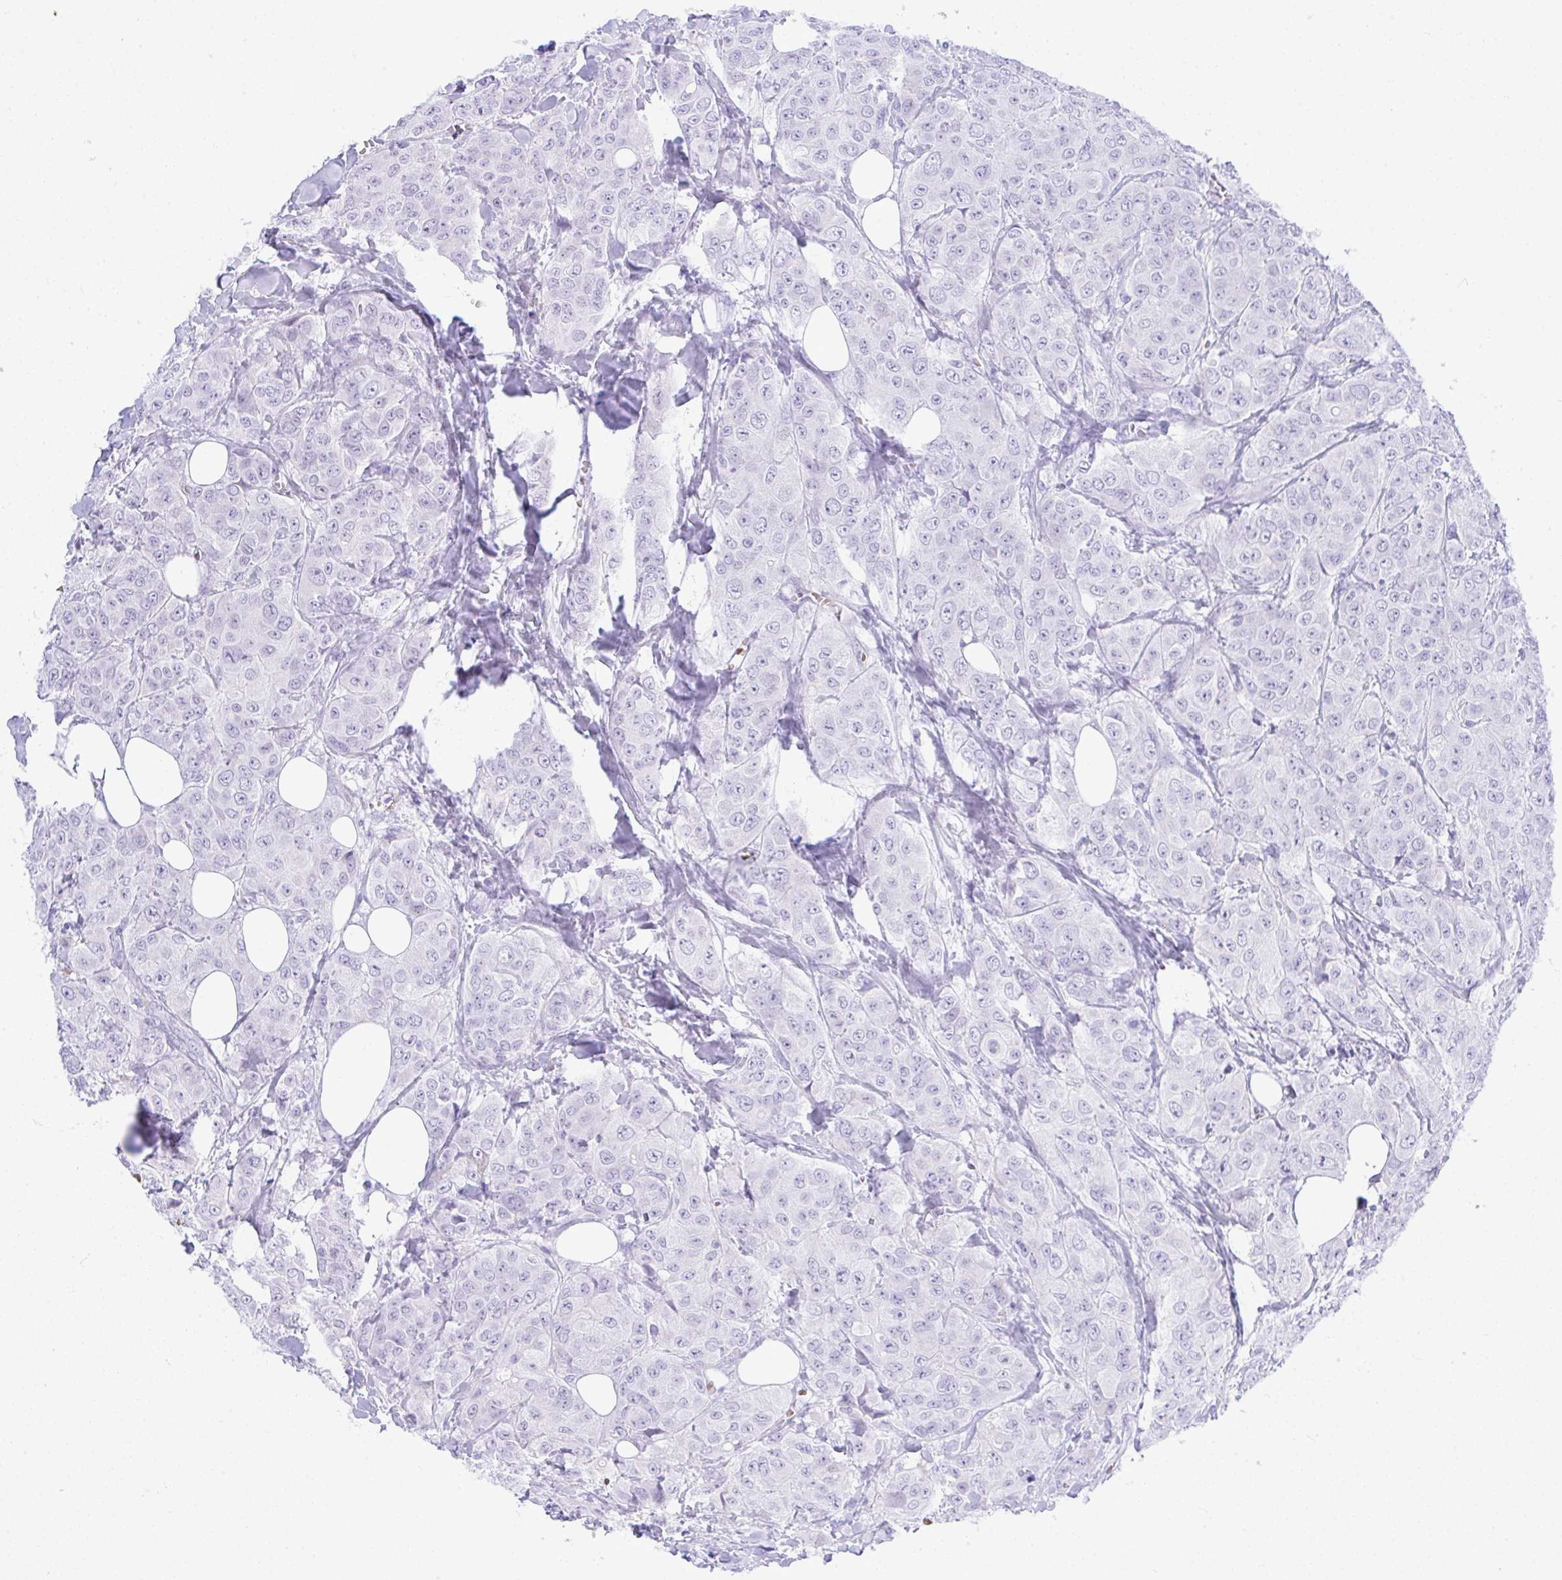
{"staining": {"intensity": "negative", "quantity": "none", "location": "none"}, "tissue": "breast cancer", "cell_type": "Tumor cells", "image_type": "cancer", "snomed": [{"axis": "morphology", "description": "Duct carcinoma"}, {"axis": "topography", "description": "Breast"}], "caption": "Breast cancer (invasive ductal carcinoma) was stained to show a protein in brown. There is no significant expression in tumor cells.", "gene": "SEL1L2", "patient": {"sex": "female", "age": 43}}